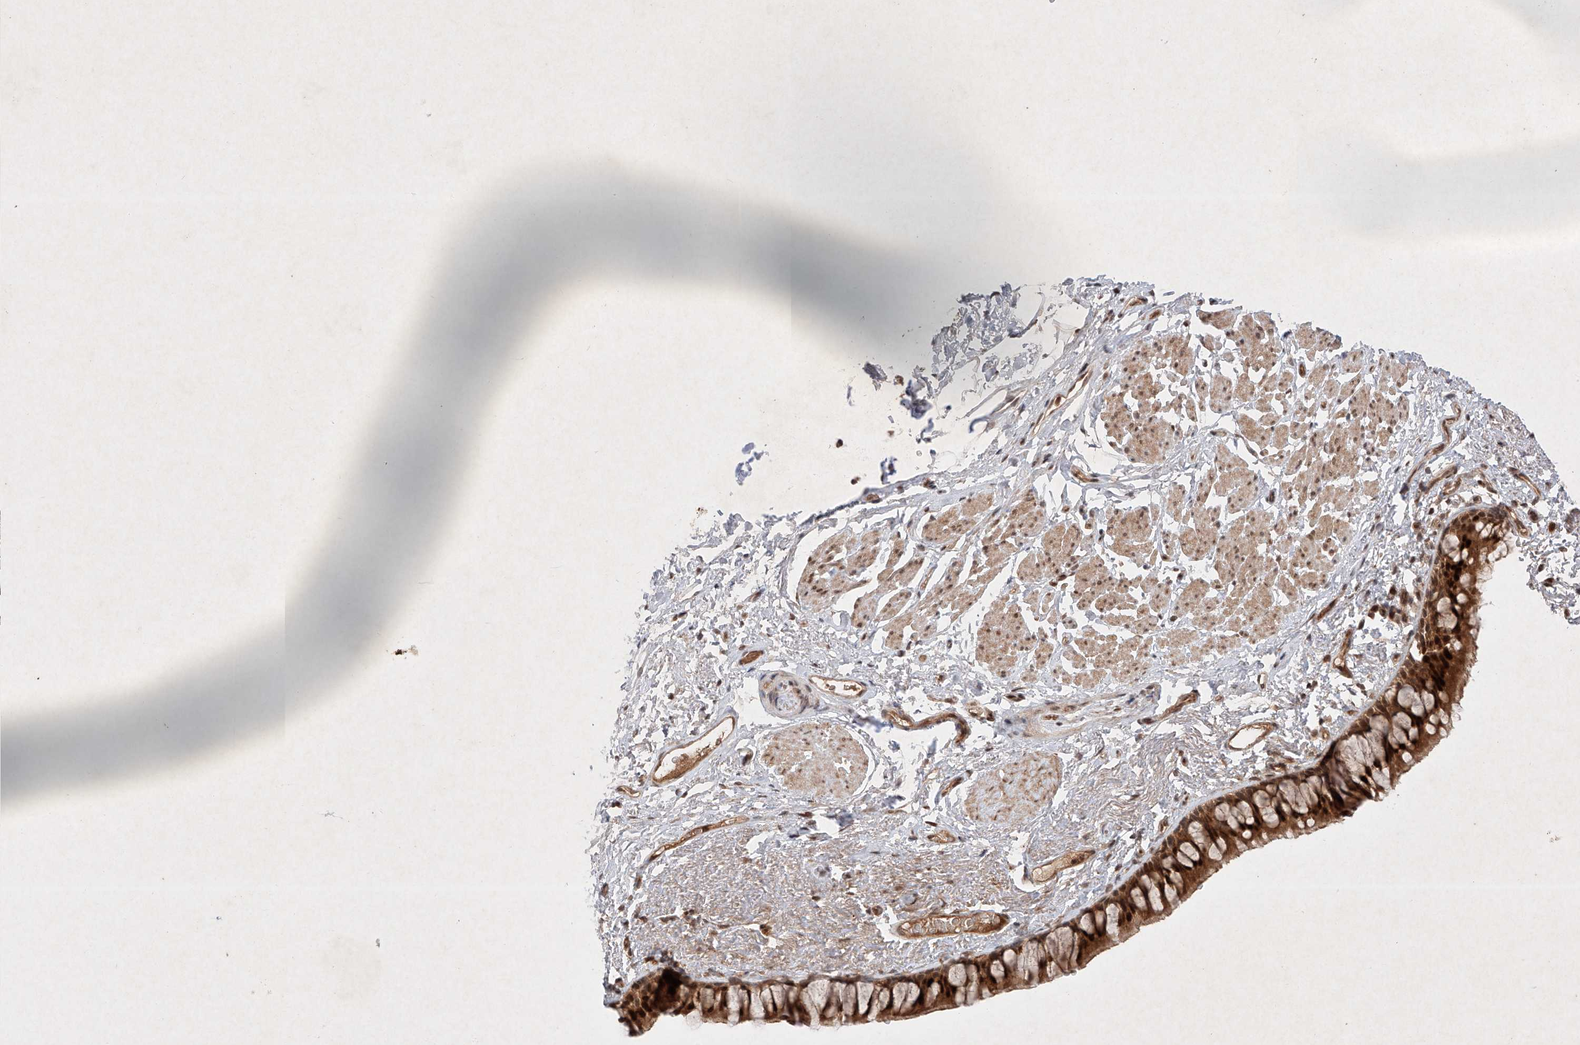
{"staining": {"intensity": "strong", "quantity": ">75%", "location": "cytoplasmic/membranous,nuclear"}, "tissue": "bronchus", "cell_type": "Respiratory epithelial cells", "image_type": "normal", "snomed": [{"axis": "morphology", "description": "Normal tissue, NOS"}, {"axis": "topography", "description": "Cartilage tissue"}, {"axis": "topography", "description": "Bronchus"}], "caption": "Bronchus stained for a protein (brown) exhibits strong cytoplasmic/membranous,nuclear positive positivity in about >75% of respiratory epithelial cells.", "gene": "RNF31", "patient": {"sex": "female", "age": 73}}